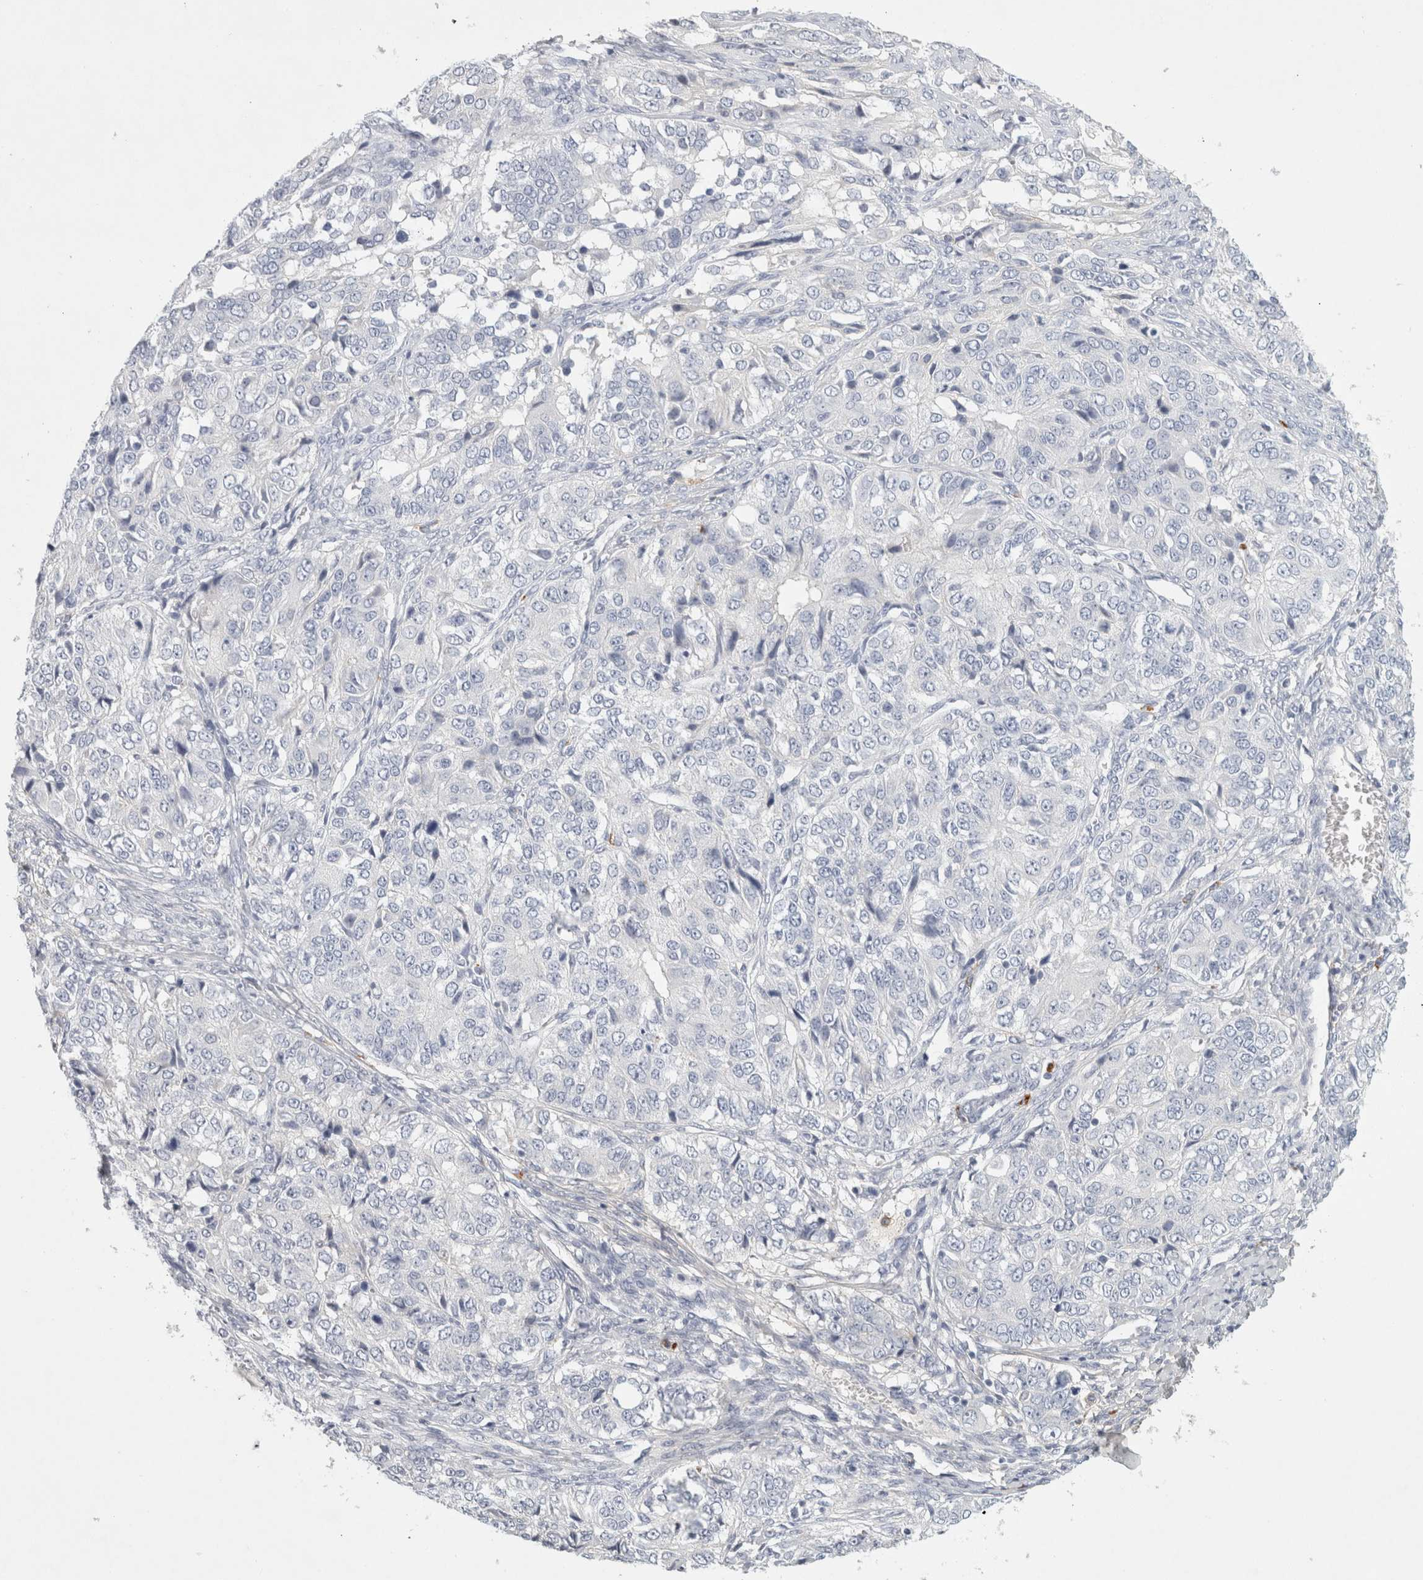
{"staining": {"intensity": "negative", "quantity": "none", "location": "none"}, "tissue": "ovarian cancer", "cell_type": "Tumor cells", "image_type": "cancer", "snomed": [{"axis": "morphology", "description": "Carcinoma, endometroid"}, {"axis": "topography", "description": "Ovary"}], "caption": "Tumor cells are negative for brown protein staining in ovarian endometroid carcinoma. The staining is performed using DAB brown chromogen with nuclei counter-stained in using hematoxylin.", "gene": "FGL2", "patient": {"sex": "female", "age": 51}}